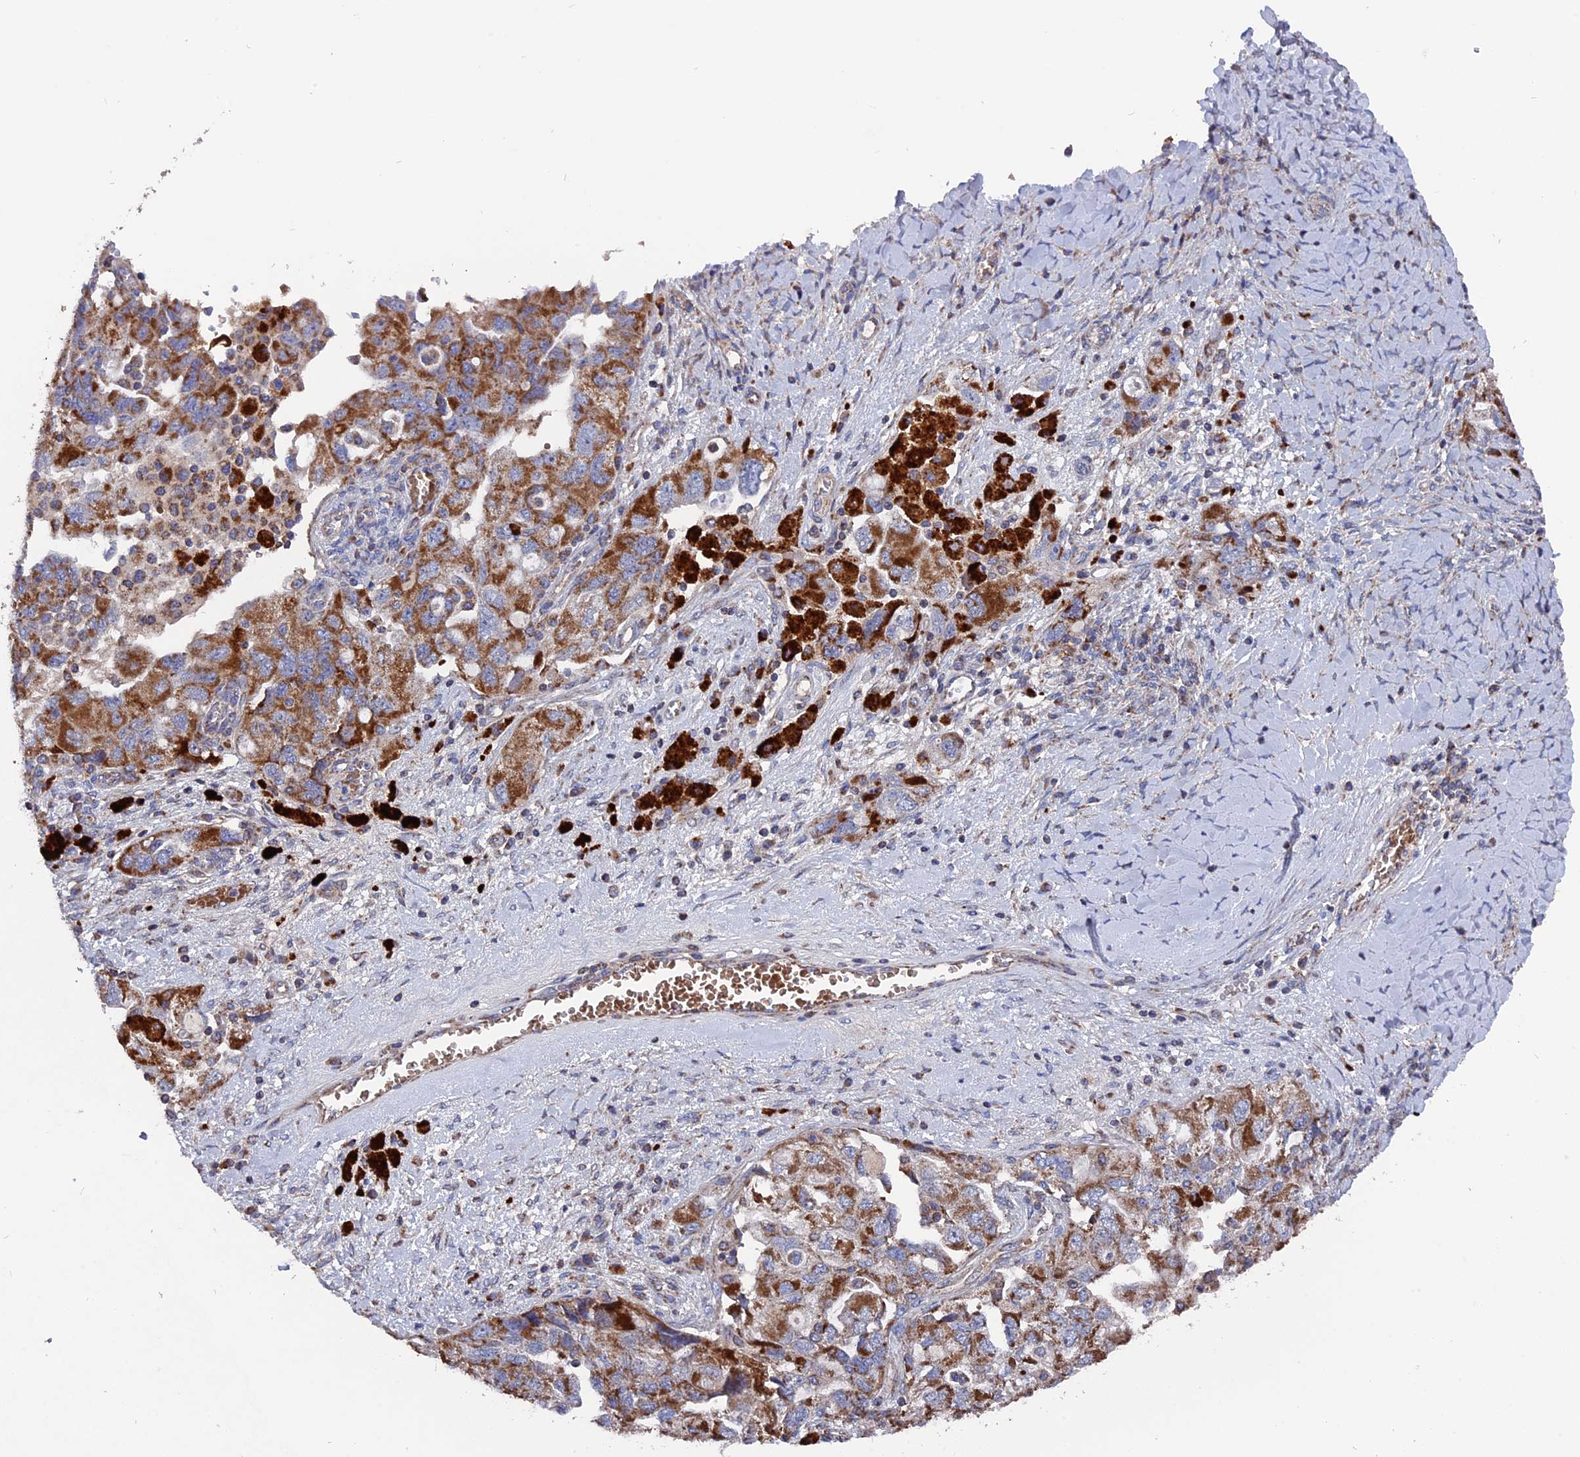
{"staining": {"intensity": "moderate", "quantity": ">75%", "location": "cytoplasmic/membranous"}, "tissue": "ovarian cancer", "cell_type": "Tumor cells", "image_type": "cancer", "snomed": [{"axis": "morphology", "description": "Carcinoma, NOS"}, {"axis": "morphology", "description": "Cystadenocarcinoma, serous, NOS"}, {"axis": "topography", "description": "Ovary"}], "caption": "Protein analysis of serous cystadenocarcinoma (ovarian) tissue reveals moderate cytoplasmic/membranous expression in approximately >75% of tumor cells.", "gene": "TGFA", "patient": {"sex": "female", "age": 69}}